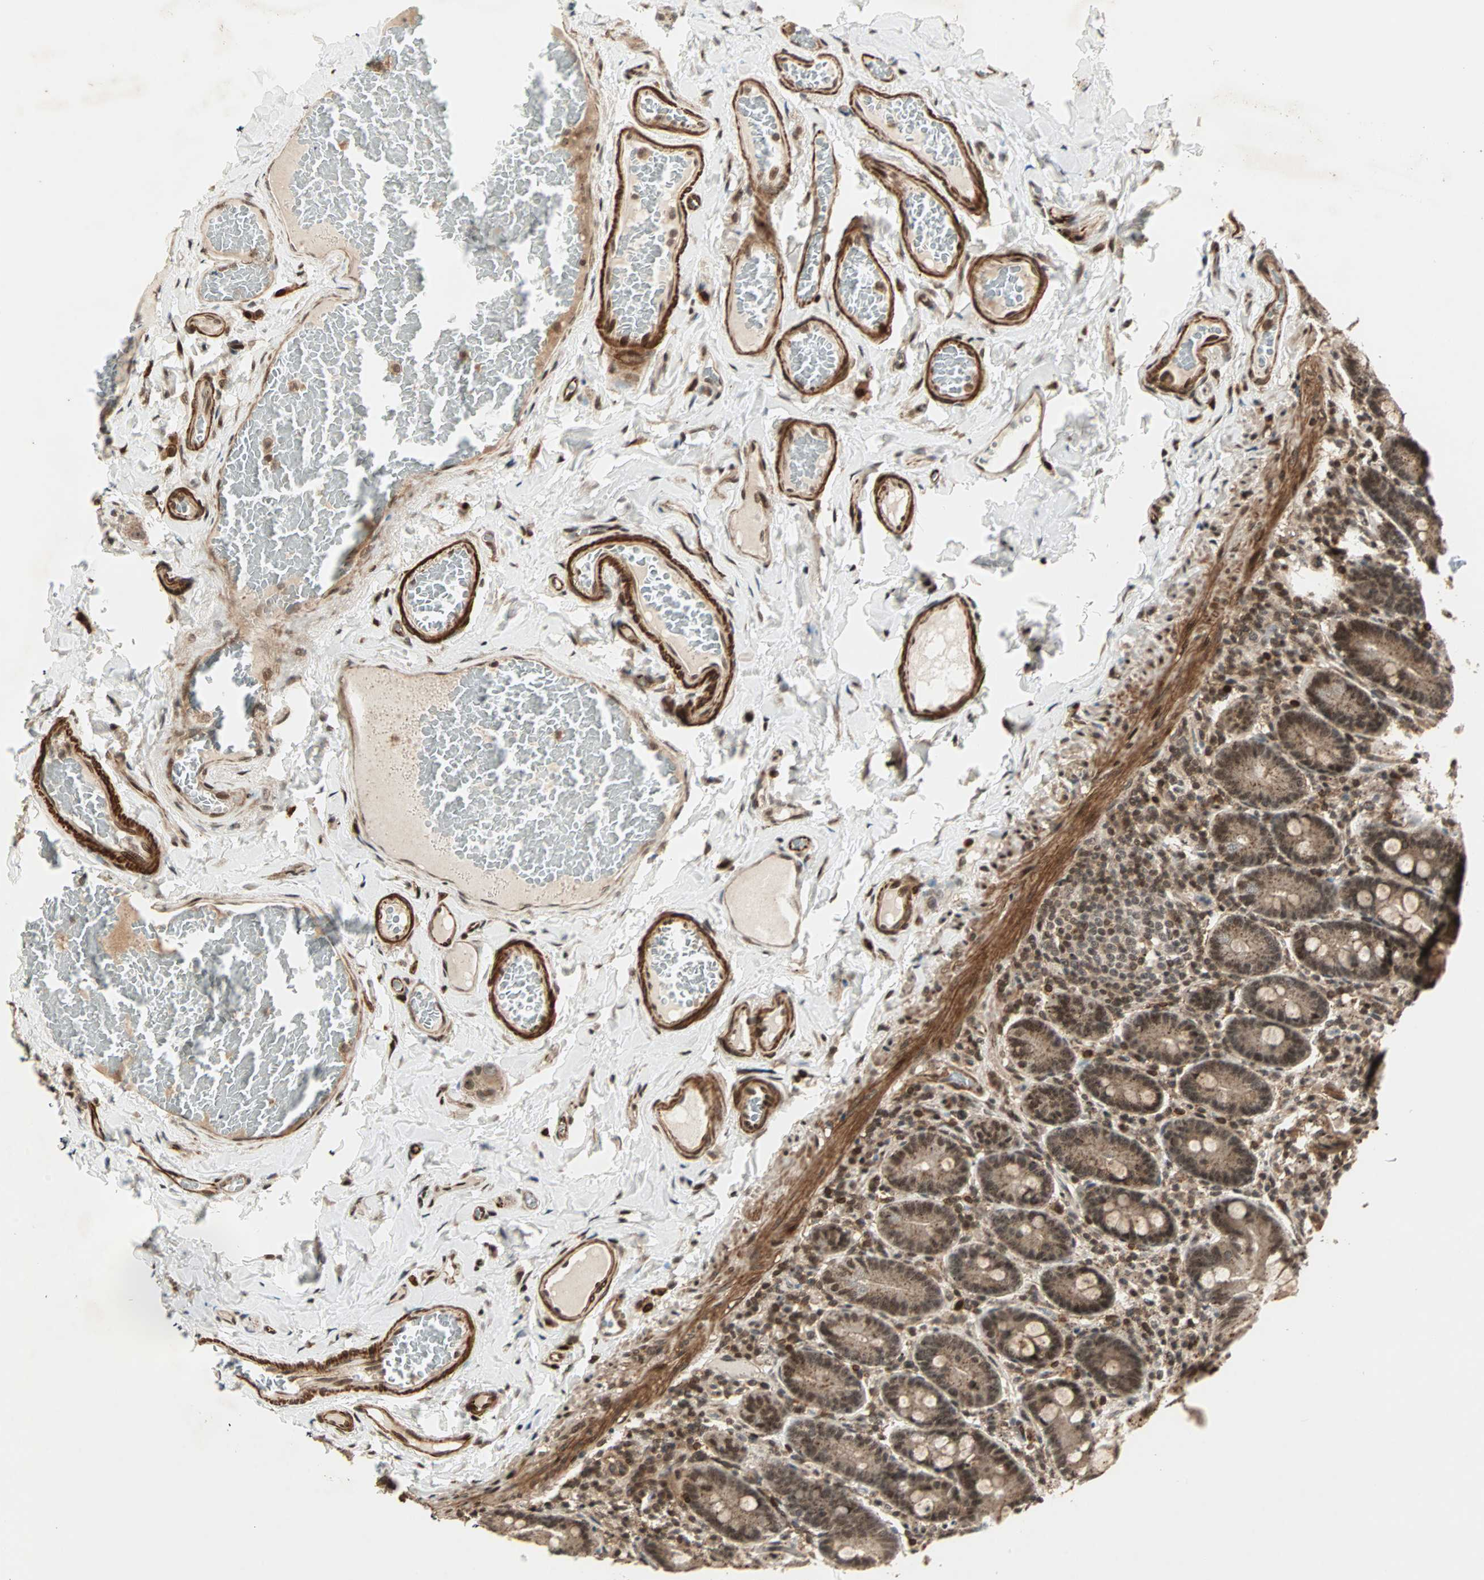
{"staining": {"intensity": "moderate", "quantity": ">75%", "location": "cytoplasmic/membranous,nuclear"}, "tissue": "duodenum", "cell_type": "Glandular cells", "image_type": "normal", "snomed": [{"axis": "morphology", "description": "Normal tissue, NOS"}, {"axis": "topography", "description": "Duodenum"}], "caption": "Immunohistochemical staining of normal human duodenum shows medium levels of moderate cytoplasmic/membranous,nuclear positivity in about >75% of glandular cells.", "gene": "ZBED9", "patient": {"sex": "male", "age": 66}}